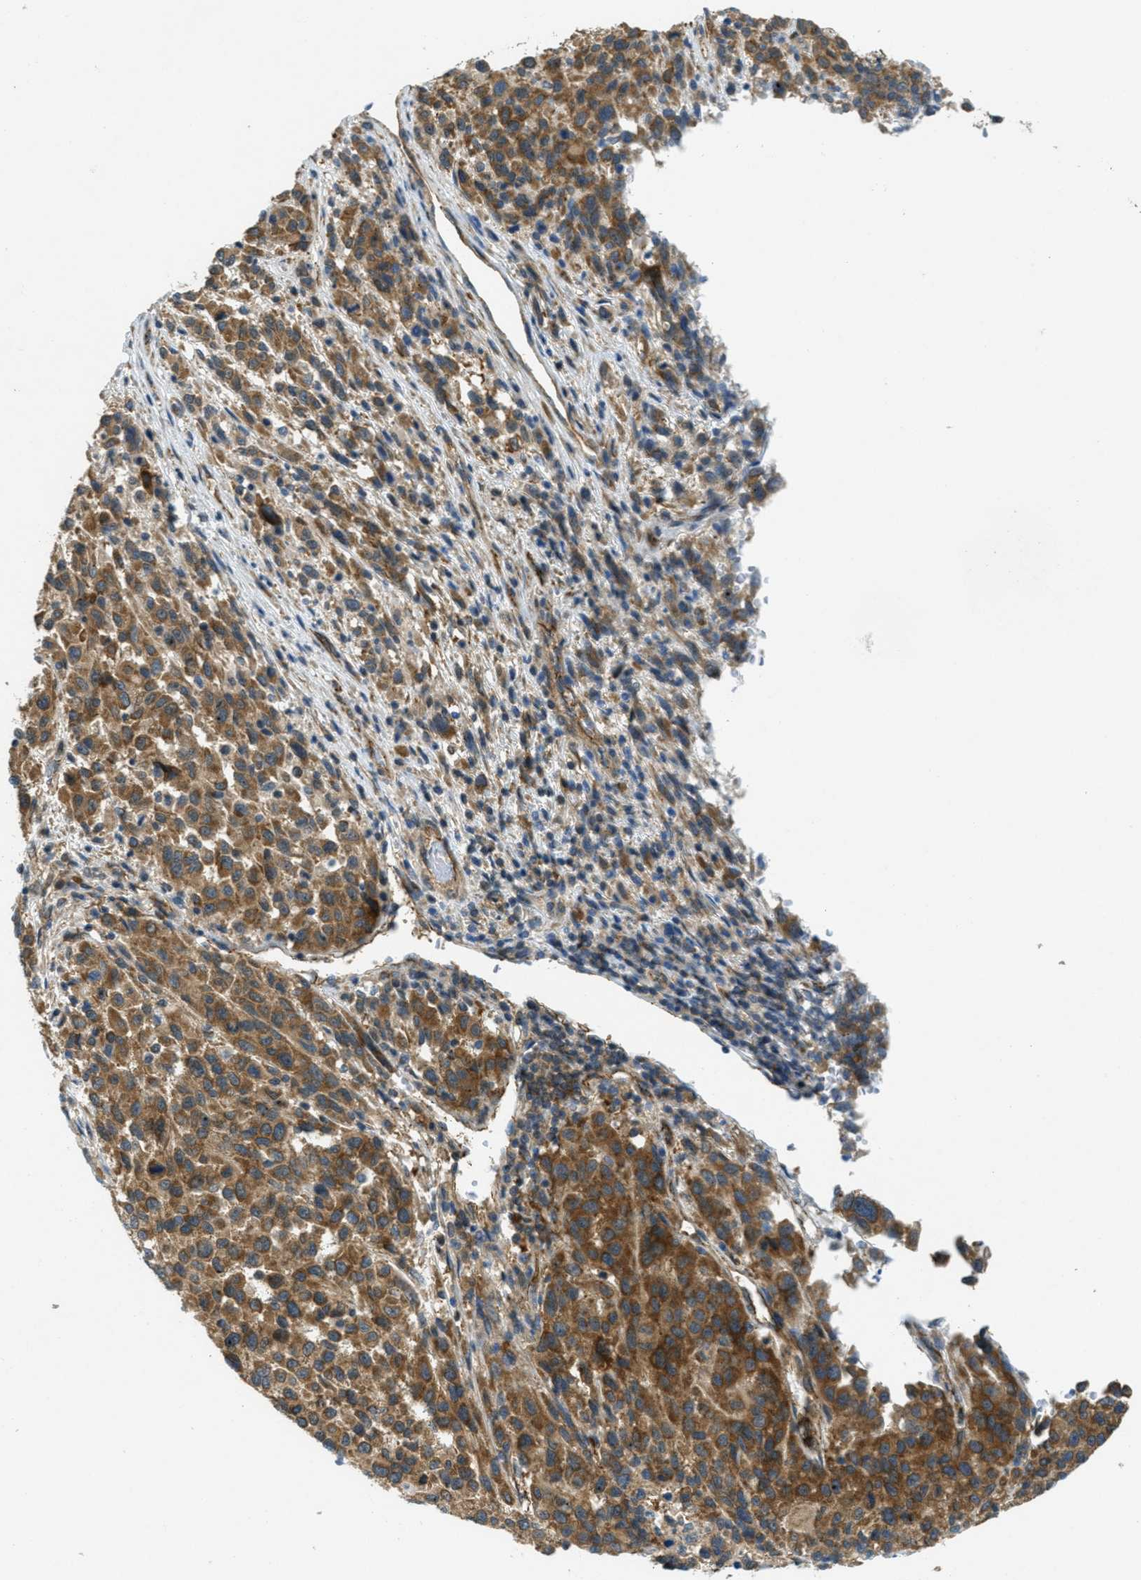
{"staining": {"intensity": "moderate", "quantity": ">75%", "location": "cytoplasmic/membranous"}, "tissue": "melanoma", "cell_type": "Tumor cells", "image_type": "cancer", "snomed": [{"axis": "morphology", "description": "Malignant melanoma, Metastatic site"}, {"axis": "topography", "description": "Lymph node"}], "caption": "Human malignant melanoma (metastatic site) stained with a brown dye displays moderate cytoplasmic/membranous positive staining in approximately >75% of tumor cells.", "gene": "JCAD", "patient": {"sex": "male", "age": 61}}